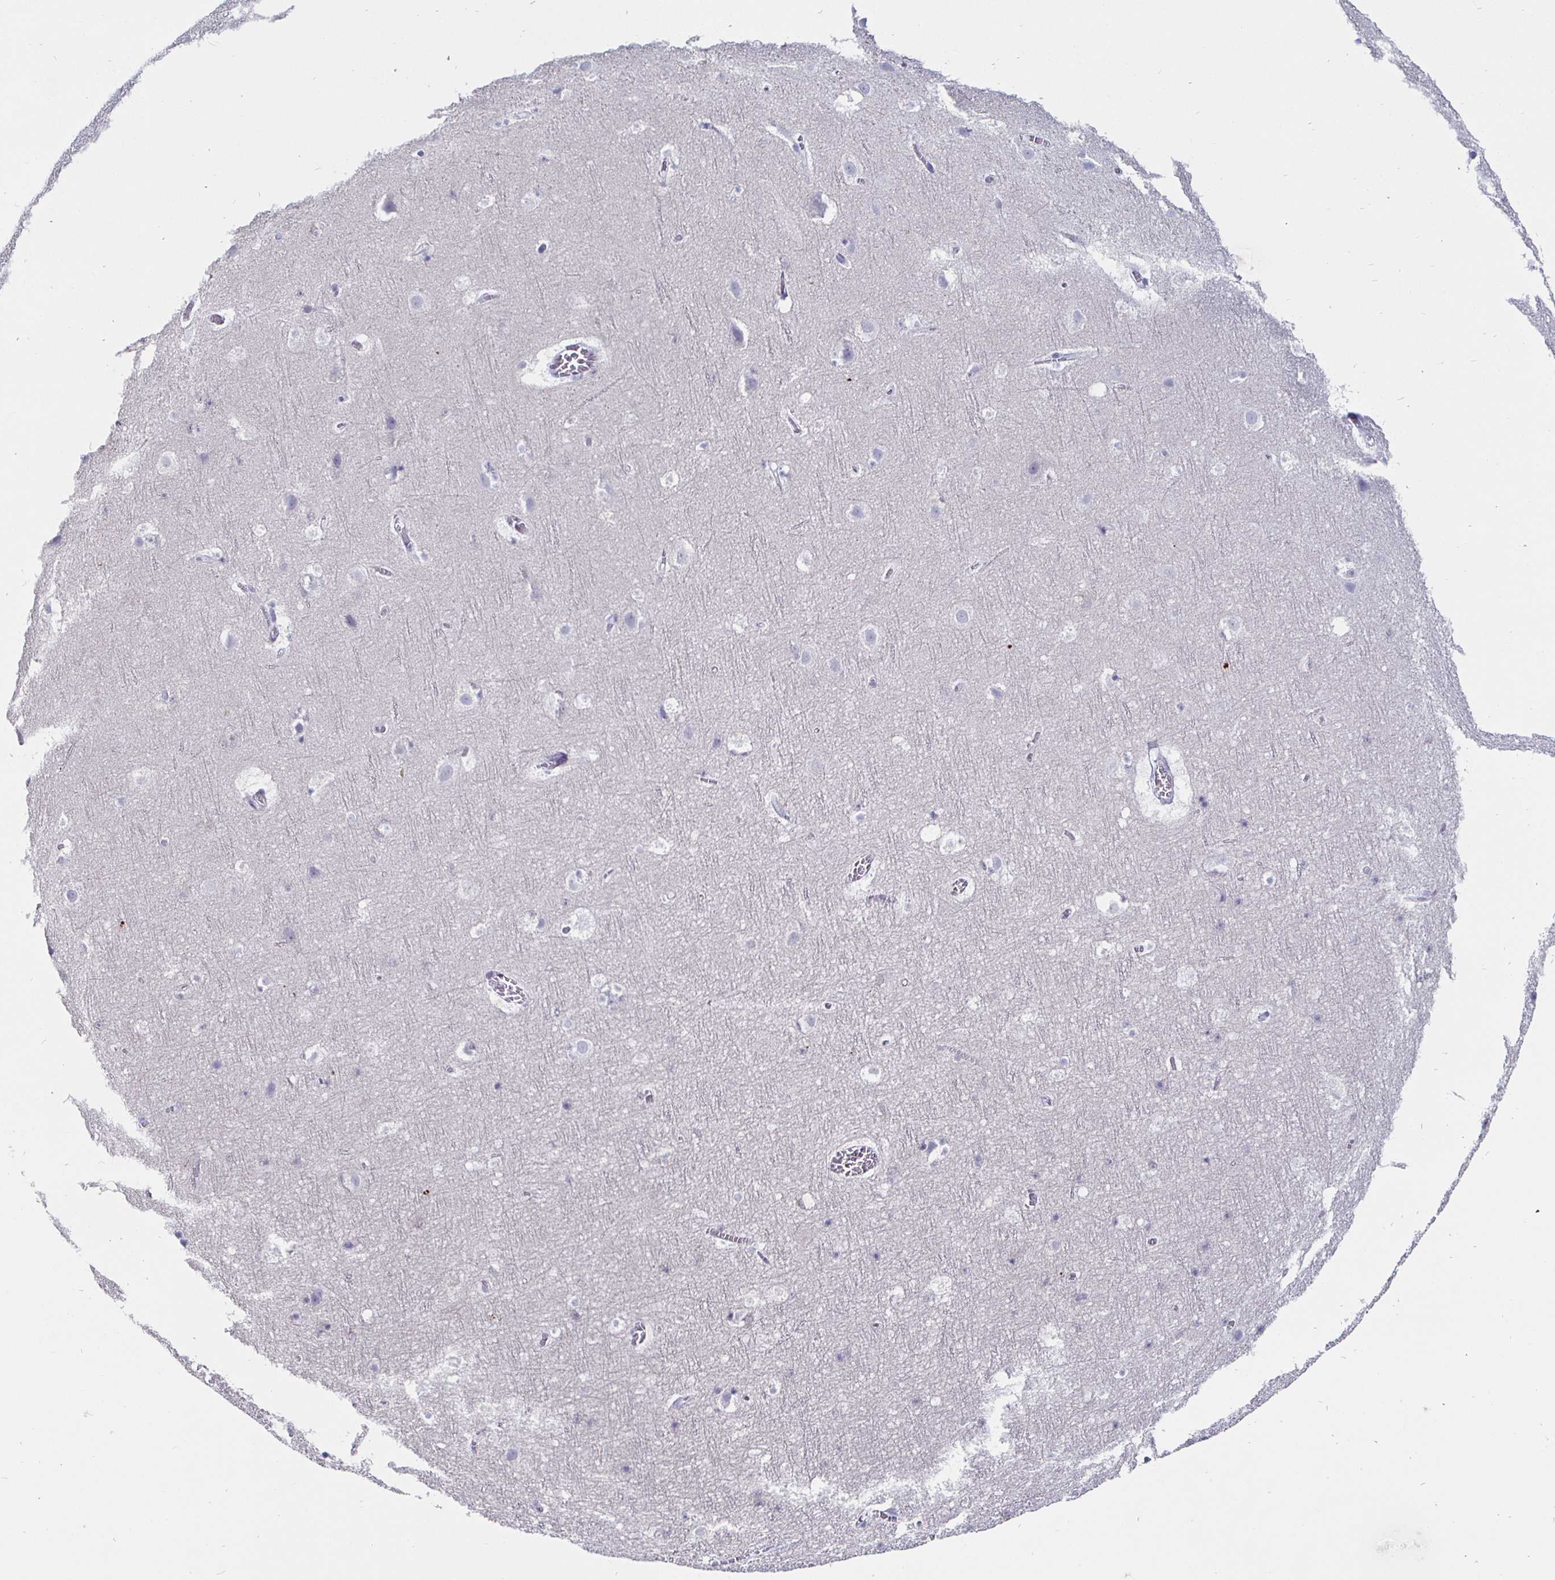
{"staining": {"intensity": "negative", "quantity": "none", "location": "none"}, "tissue": "cerebral cortex", "cell_type": "Endothelial cells", "image_type": "normal", "snomed": [{"axis": "morphology", "description": "Normal tissue, NOS"}, {"axis": "topography", "description": "Cerebral cortex"}], "caption": "This is an immunohistochemistry image of normal cerebral cortex. There is no positivity in endothelial cells.", "gene": "DMRTB1", "patient": {"sex": "female", "age": 42}}